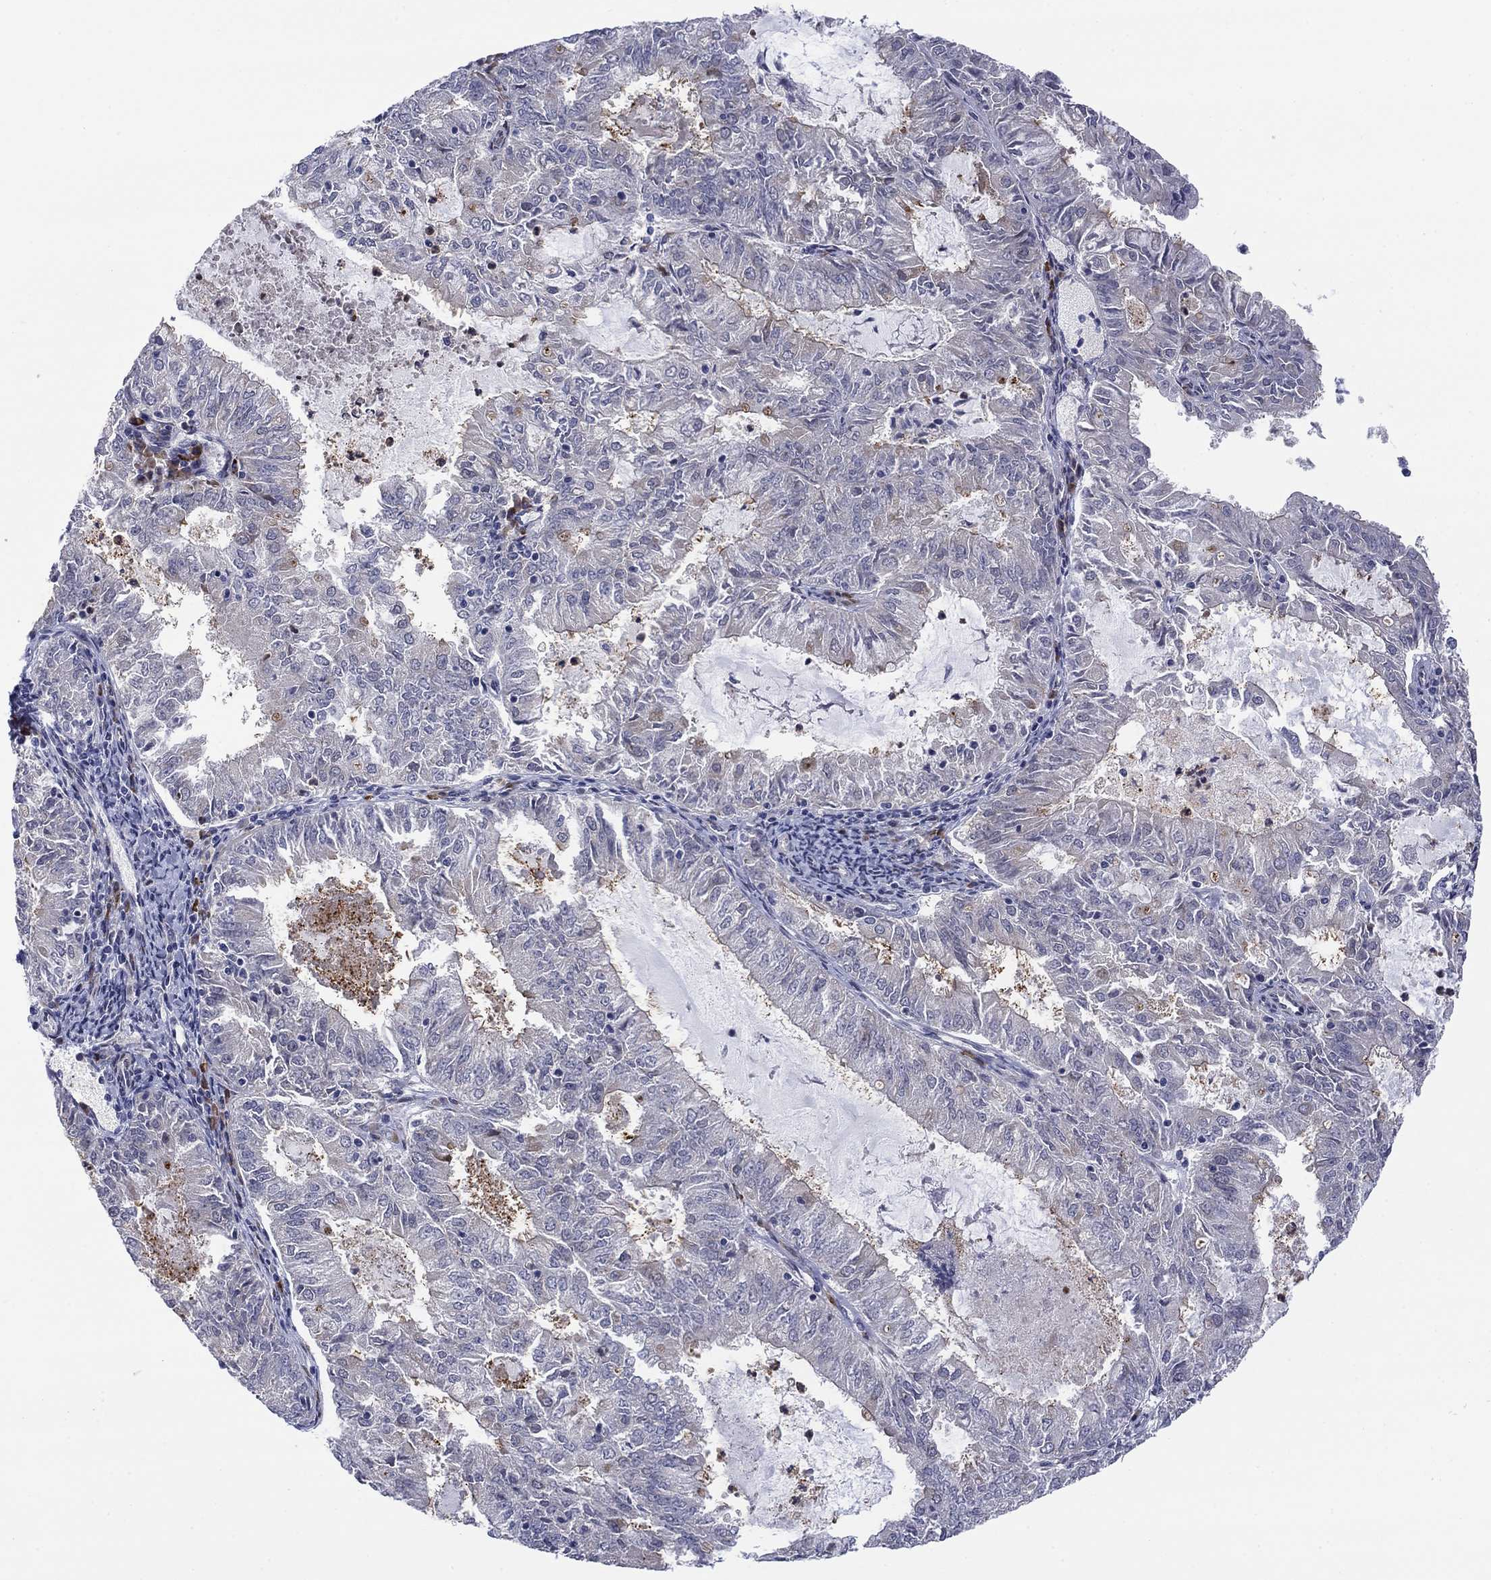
{"staining": {"intensity": "negative", "quantity": "none", "location": "none"}, "tissue": "endometrial cancer", "cell_type": "Tumor cells", "image_type": "cancer", "snomed": [{"axis": "morphology", "description": "Adenocarcinoma, NOS"}, {"axis": "topography", "description": "Endometrium"}], "caption": "DAB (3,3'-diaminobenzidine) immunohistochemical staining of human endometrial adenocarcinoma reveals no significant expression in tumor cells.", "gene": "TTC21B", "patient": {"sex": "female", "age": 57}}